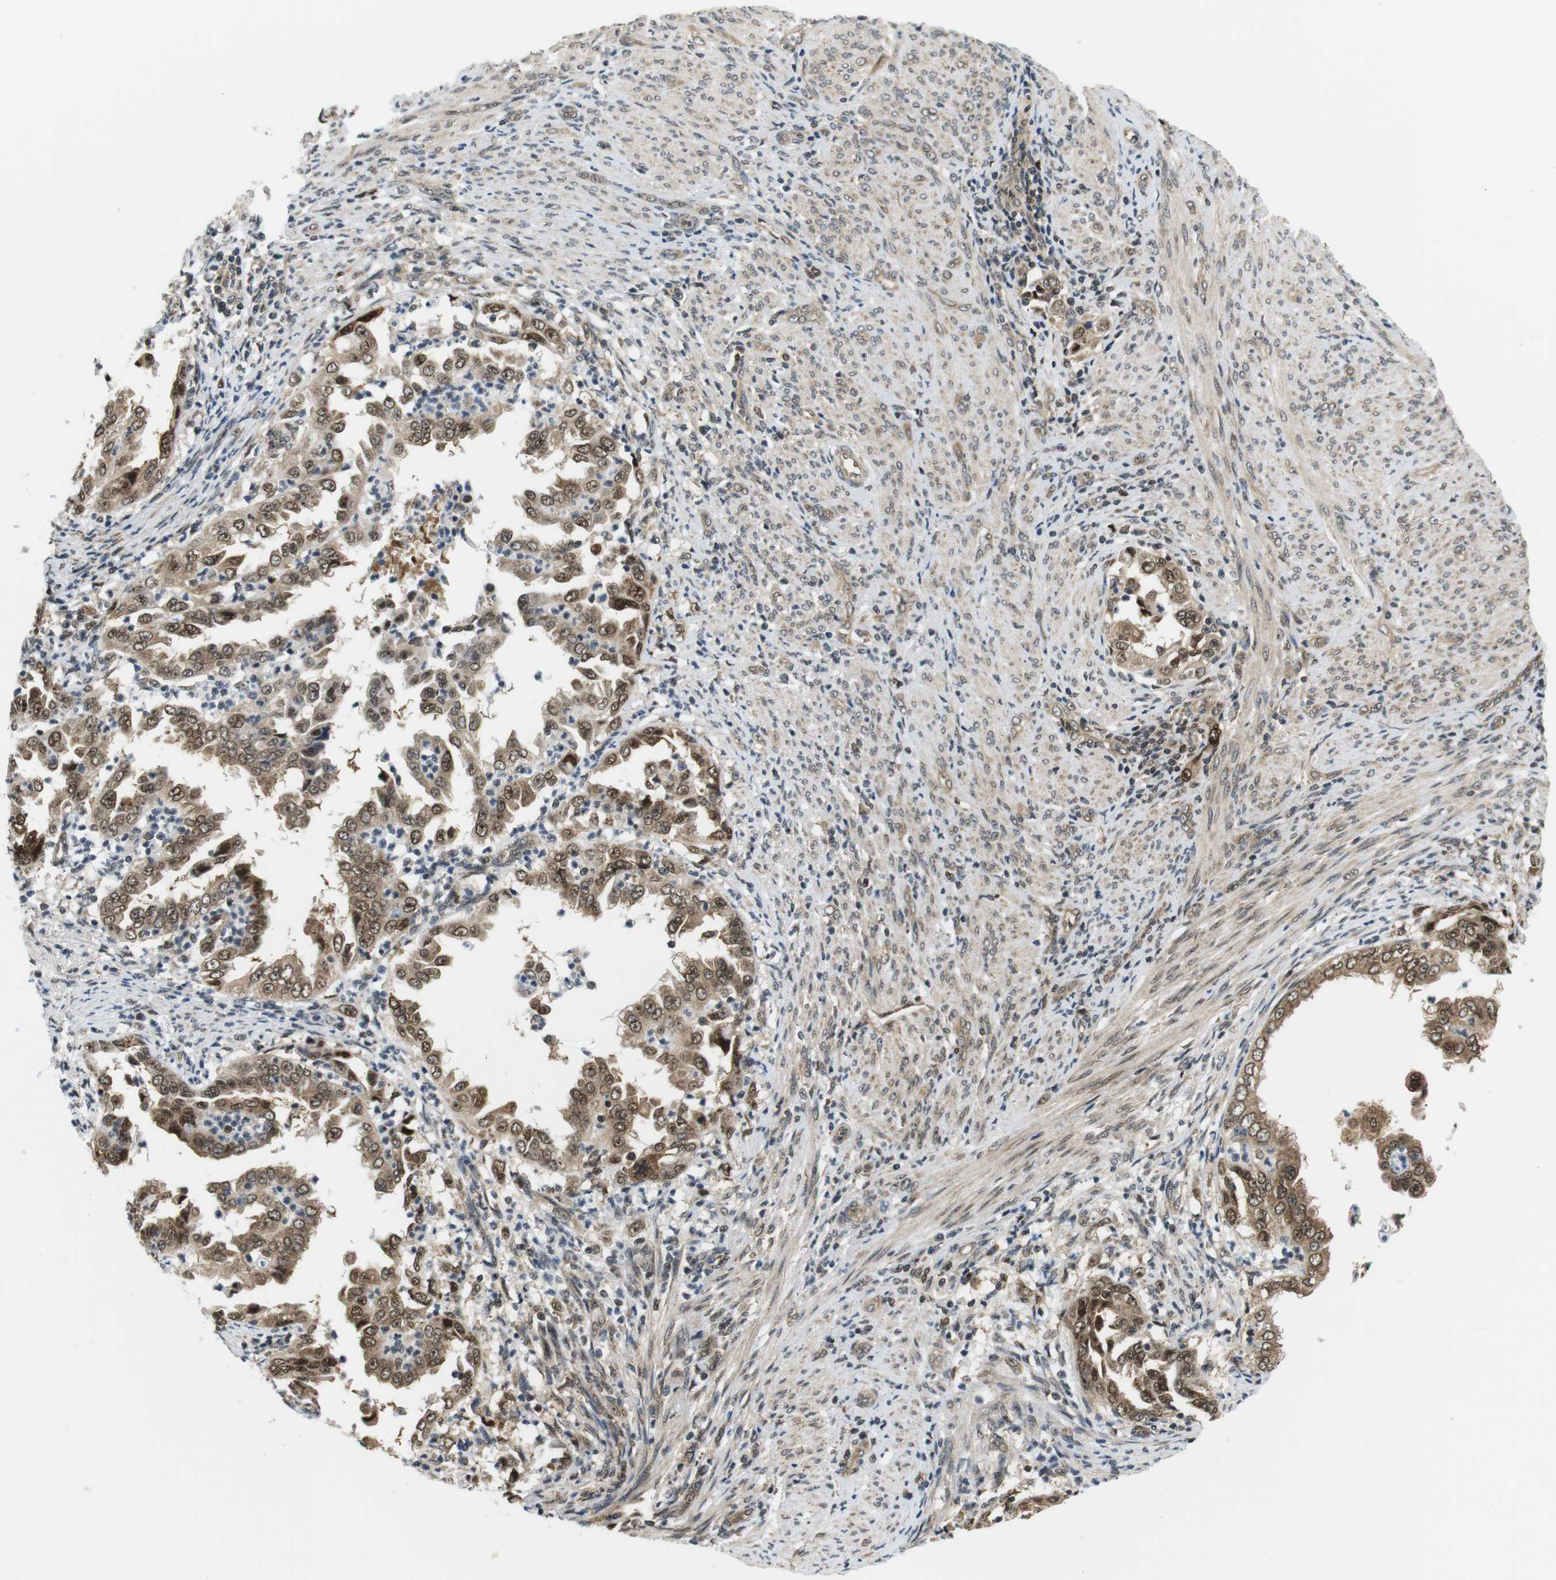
{"staining": {"intensity": "strong", "quantity": ">75%", "location": "cytoplasmic/membranous,nuclear"}, "tissue": "endometrial cancer", "cell_type": "Tumor cells", "image_type": "cancer", "snomed": [{"axis": "morphology", "description": "Adenocarcinoma, NOS"}, {"axis": "topography", "description": "Endometrium"}], "caption": "The image demonstrates staining of endometrial adenocarcinoma, revealing strong cytoplasmic/membranous and nuclear protein staining (brown color) within tumor cells.", "gene": "CSNK2B", "patient": {"sex": "female", "age": 85}}